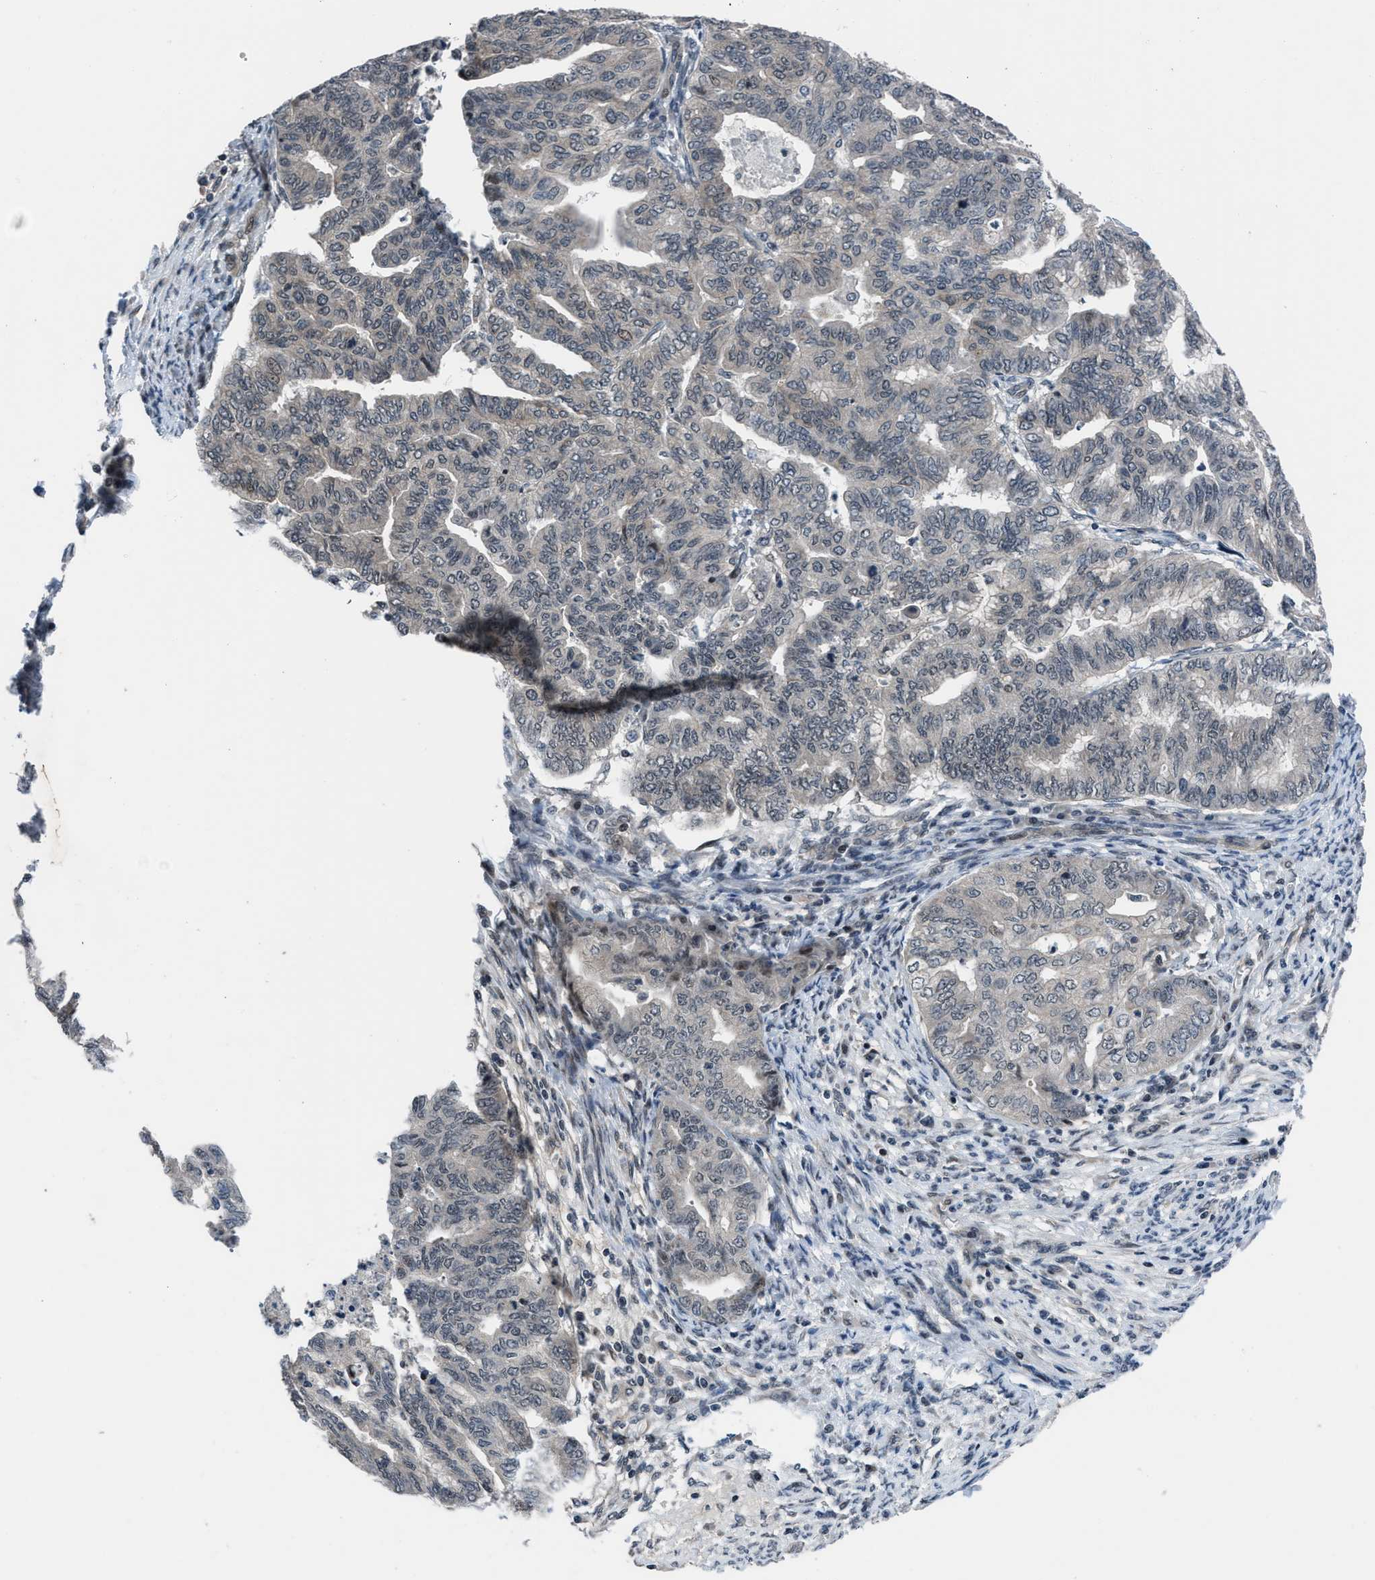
{"staining": {"intensity": "negative", "quantity": "none", "location": "none"}, "tissue": "endometrial cancer", "cell_type": "Tumor cells", "image_type": "cancer", "snomed": [{"axis": "morphology", "description": "Adenocarcinoma, NOS"}, {"axis": "topography", "description": "Endometrium"}], "caption": "IHC histopathology image of adenocarcinoma (endometrial) stained for a protein (brown), which shows no expression in tumor cells.", "gene": "SETD5", "patient": {"sex": "female", "age": 79}}